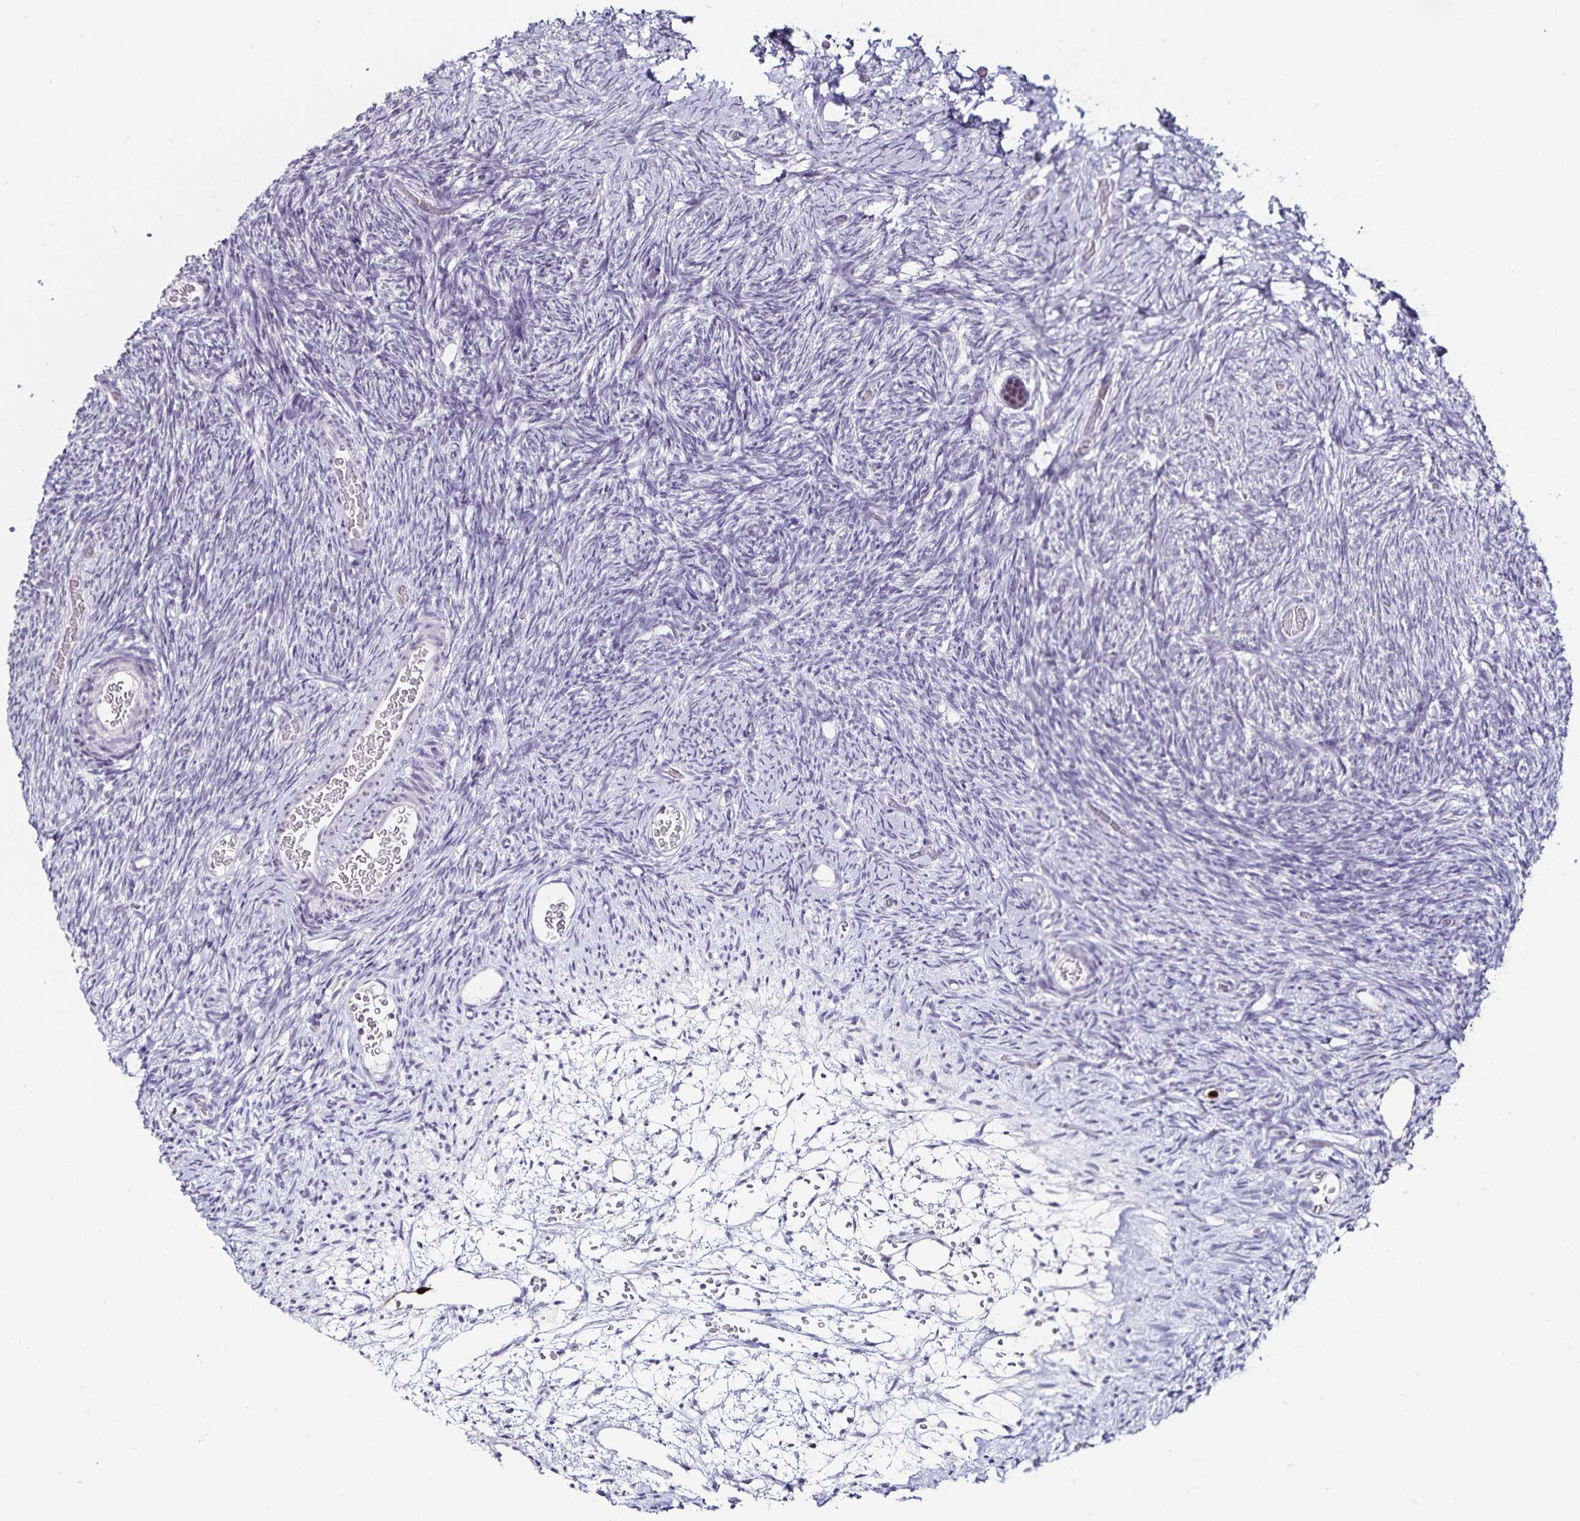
{"staining": {"intensity": "negative", "quantity": "none", "location": "none"}, "tissue": "ovary", "cell_type": "Ovarian stroma cells", "image_type": "normal", "snomed": [{"axis": "morphology", "description": "Normal tissue, NOS"}, {"axis": "topography", "description": "Ovary"}], "caption": "Immunohistochemistry micrograph of benign ovary stained for a protein (brown), which shows no positivity in ovarian stroma cells. The staining is performed using DAB (3,3'-diaminobenzidine) brown chromogen with nuclei counter-stained in using hematoxylin.", "gene": "ANLN", "patient": {"sex": "female", "age": 39}}